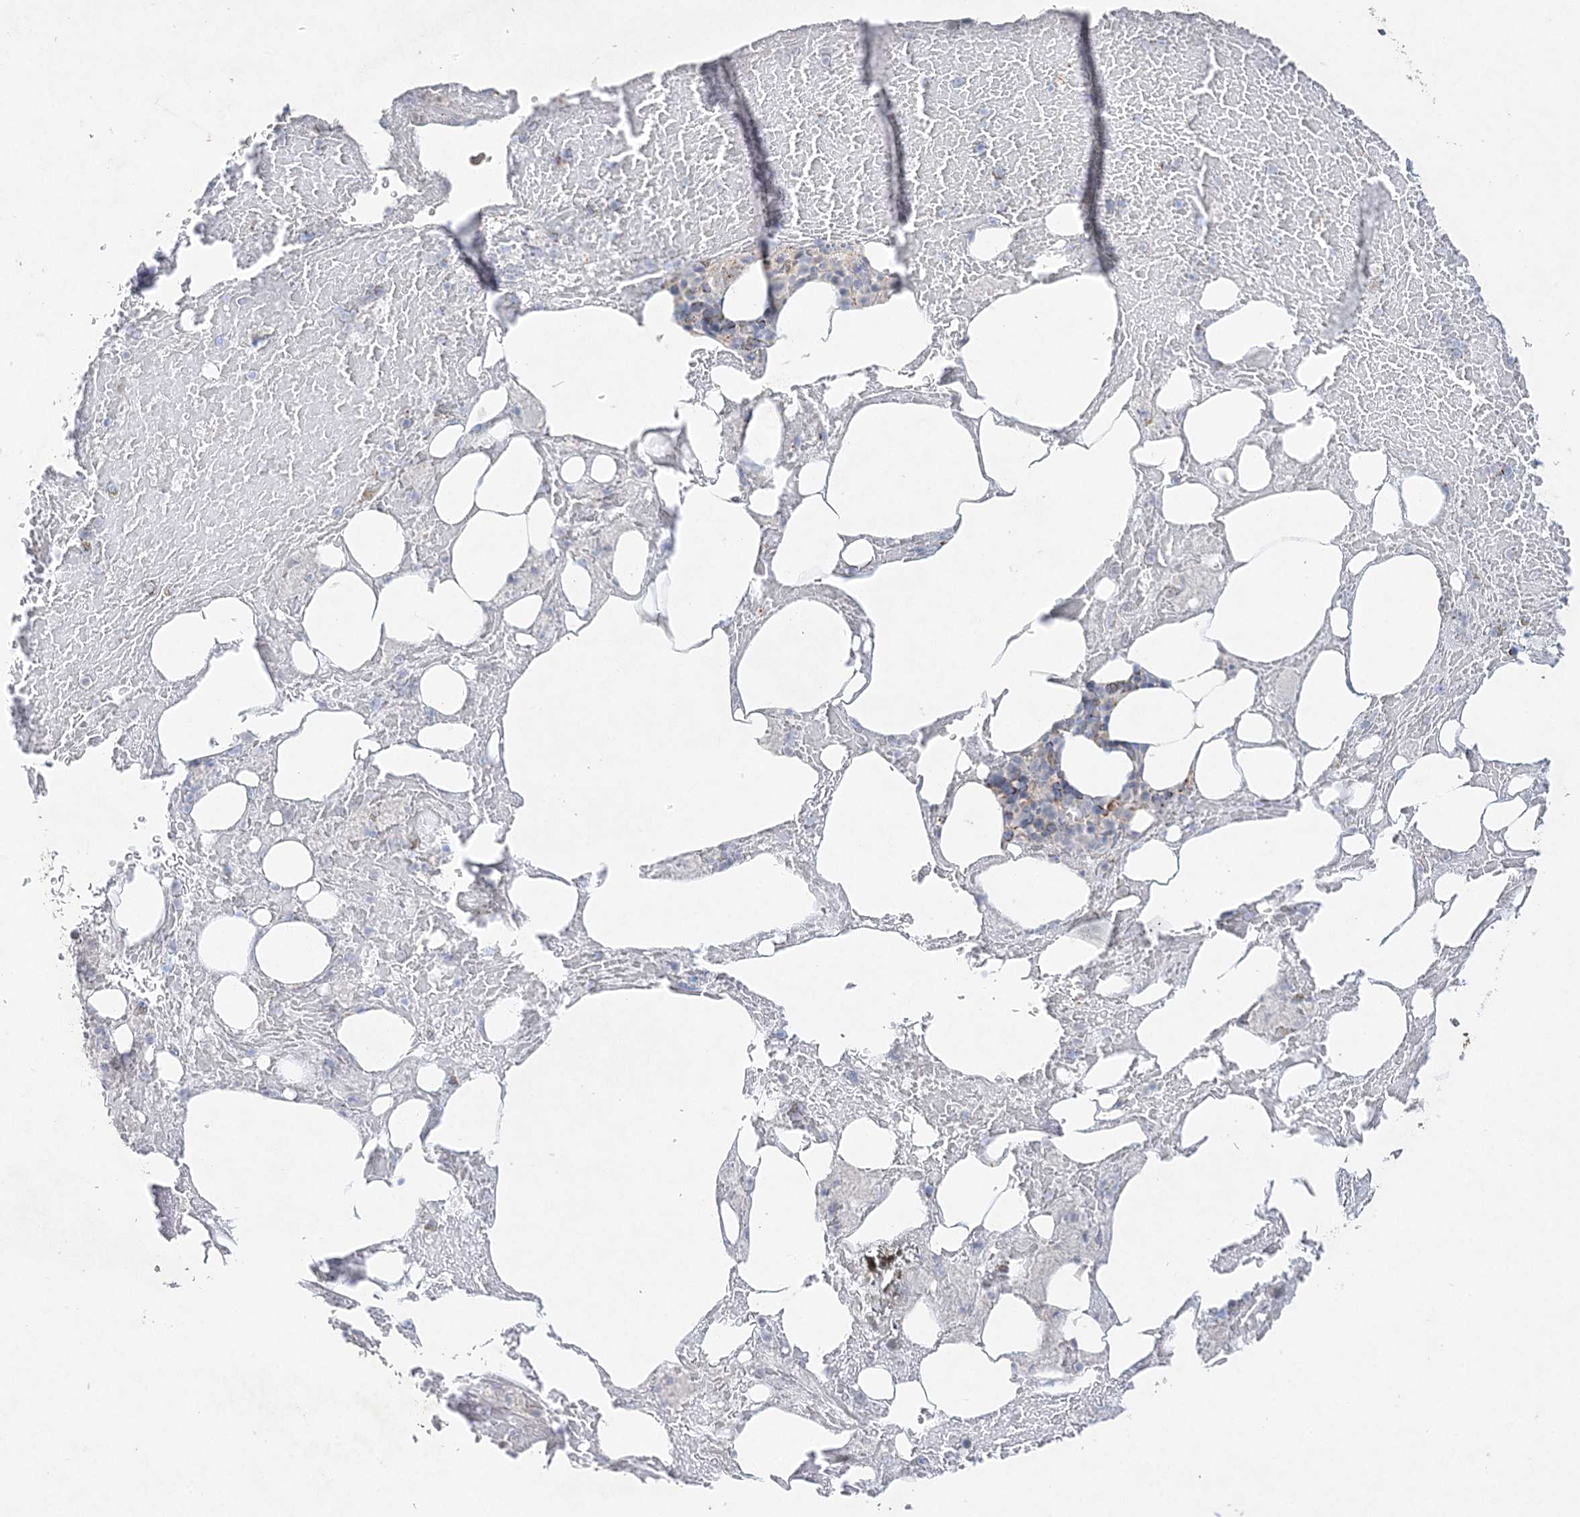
{"staining": {"intensity": "moderate", "quantity": "<25%", "location": "cytoplasmic/membranous"}, "tissue": "bone marrow", "cell_type": "Hematopoietic cells", "image_type": "normal", "snomed": [{"axis": "morphology", "description": "Normal tissue, NOS"}, {"axis": "topography", "description": "Bone marrow"}], "caption": "Human bone marrow stained for a protein (brown) shows moderate cytoplasmic/membranous positive positivity in approximately <25% of hematopoietic cells.", "gene": "MAT2B", "patient": {"sex": "male", "age": 60}}